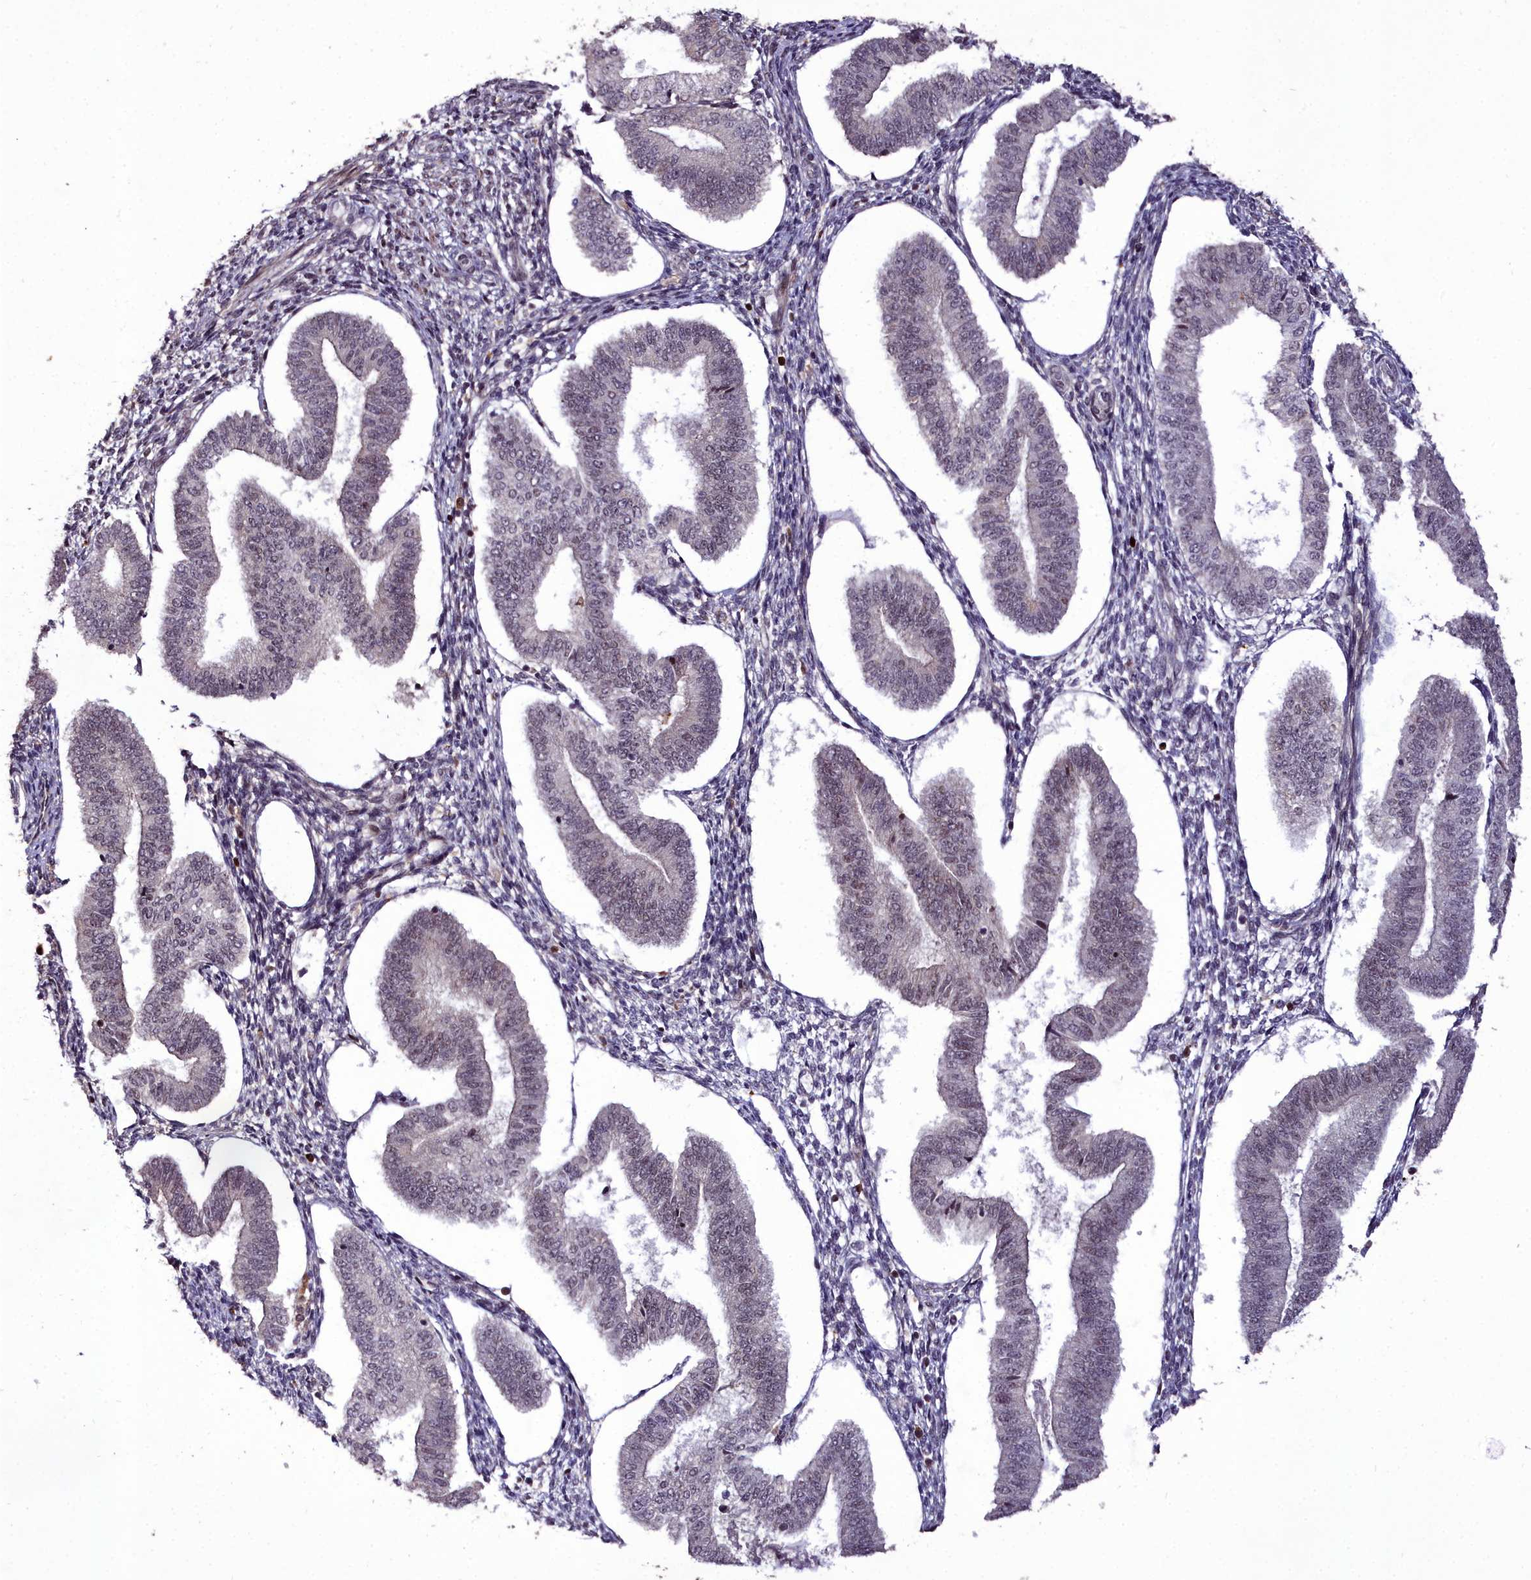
{"staining": {"intensity": "moderate", "quantity": "<25%", "location": "nuclear"}, "tissue": "endometrium", "cell_type": "Cells in endometrial stroma", "image_type": "normal", "snomed": [{"axis": "morphology", "description": "Normal tissue, NOS"}, {"axis": "topography", "description": "Endometrium"}], "caption": "This is a micrograph of immunohistochemistry staining of unremarkable endometrium, which shows moderate expression in the nuclear of cells in endometrial stroma.", "gene": "CXXC1", "patient": {"sex": "female", "age": 34}}